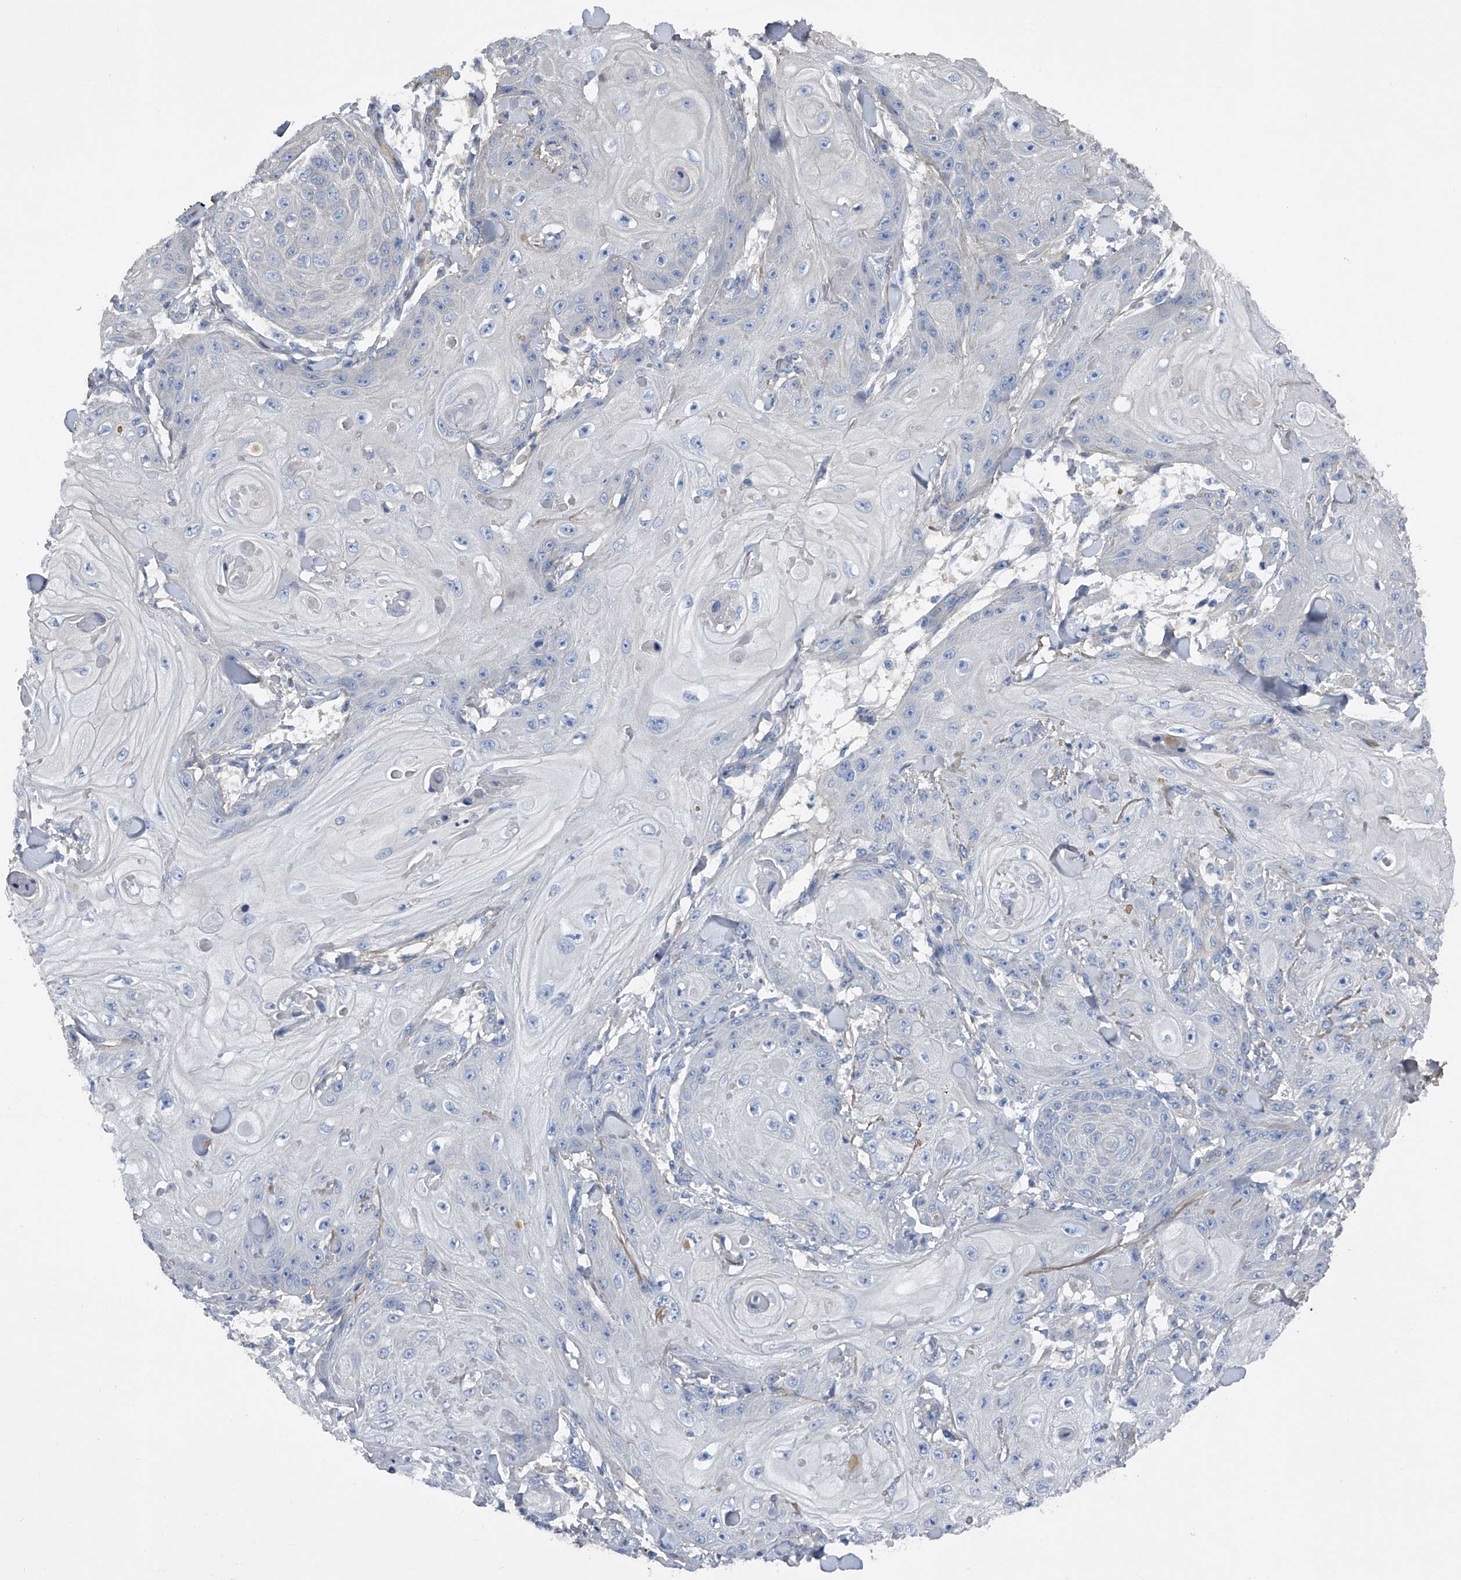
{"staining": {"intensity": "negative", "quantity": "none", "location": "none"}, "tissue": "skin cancer", "cell_type": "Tumor cells", "image_type": "cancer", "snomed": [{"axis": "morphology", "description": "Squamous cell carcinoma, NOS"}, {"axis": "topography", "description": "Skin"}], "caption": "The immunohistochemistry photomicrograph has no significant positivity in tumor cells of skin squamous cell carcinoma tissue.", "gene": "RWDD2A", "patient": {"sex": "male", "age": 74}}